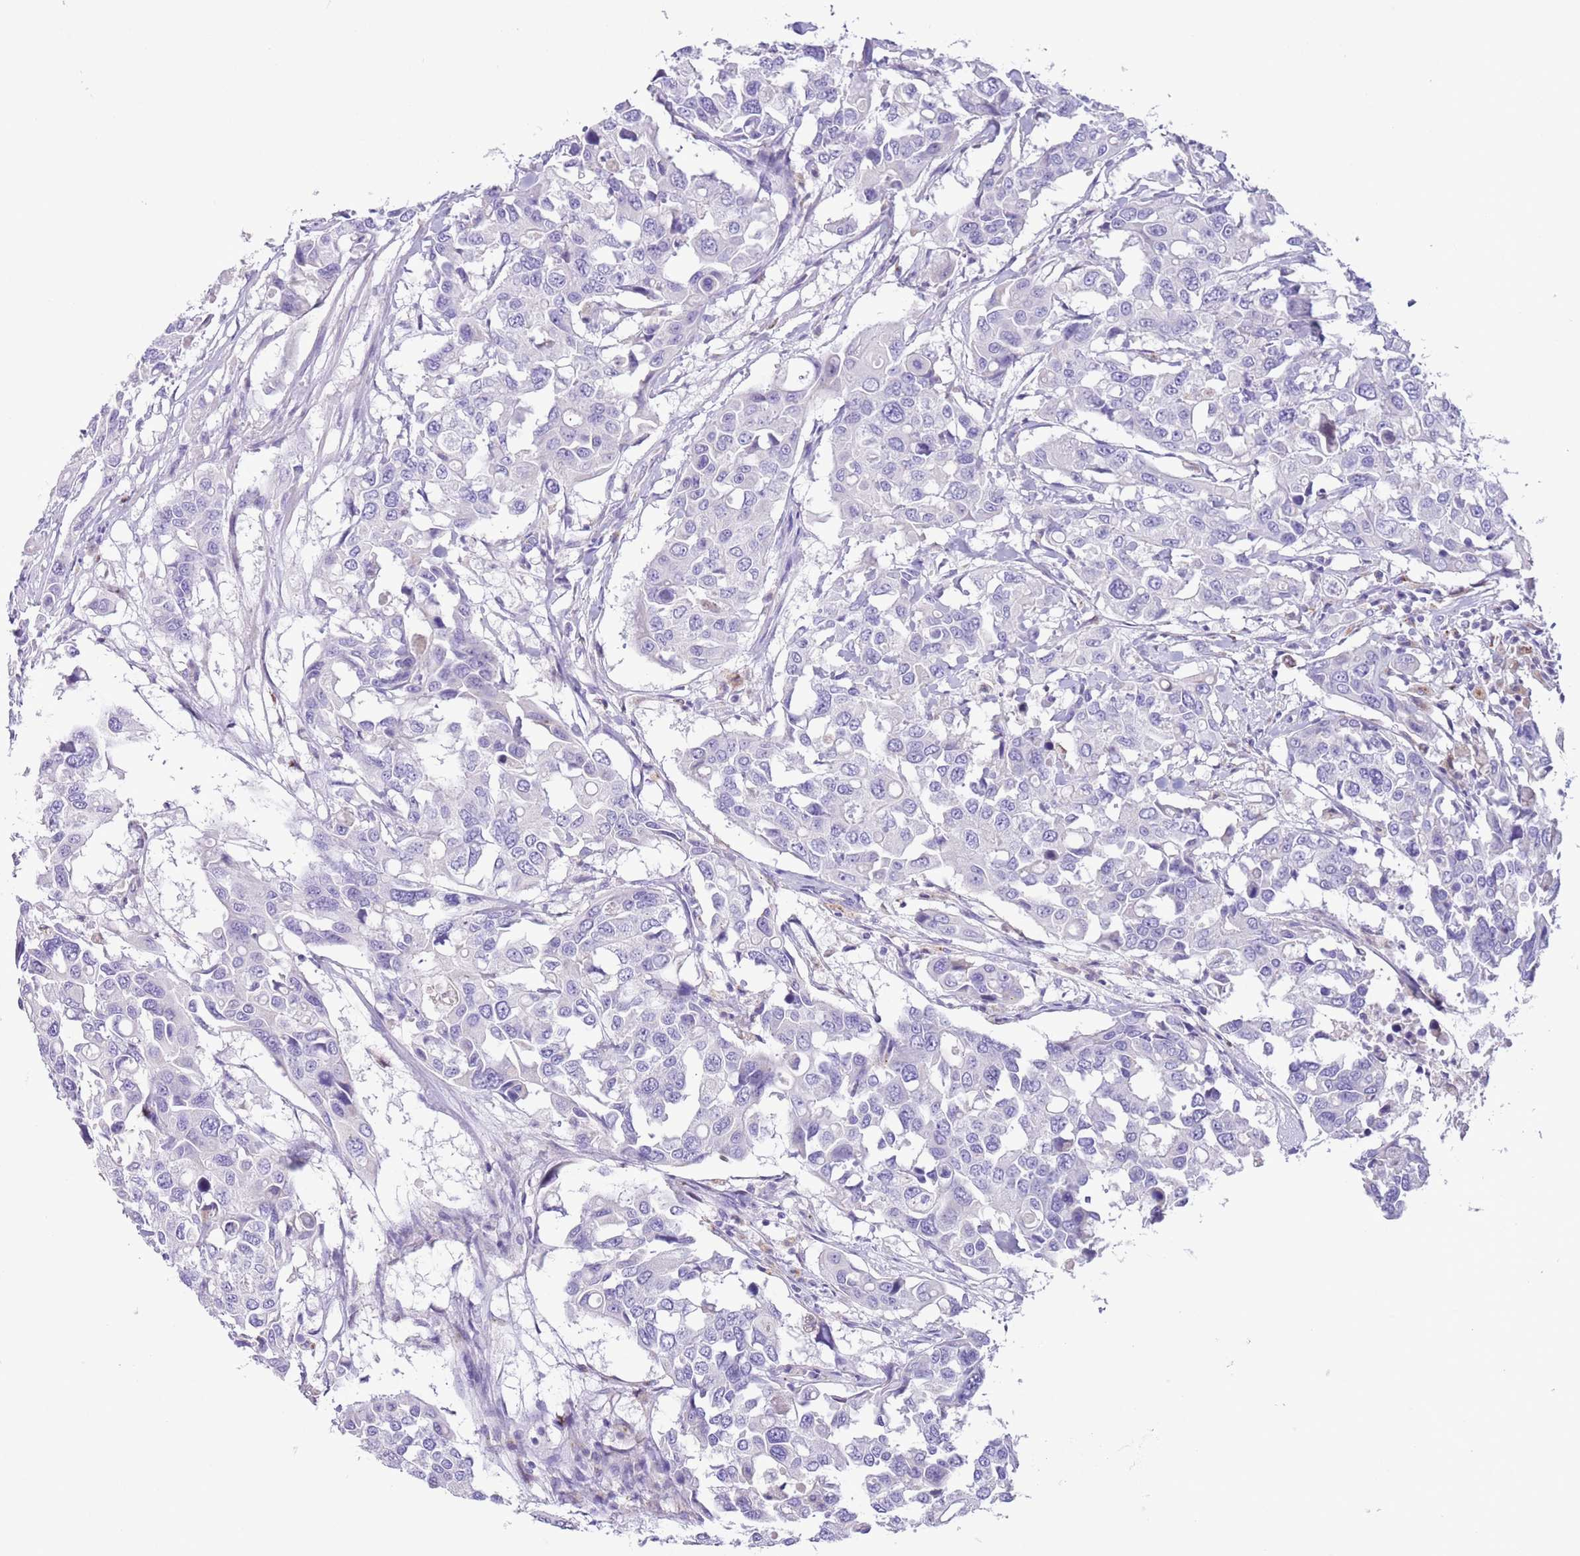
{"staining": {"intensity": "negative", "quantity": "none", "location": "none"}, "tissue": "colorectal cancer", "cell_type": "Tumor cells", "image_type": "cancer", "snomed": [{"axis": "morphology", "description": "Adenocarcinoma, NOS"}, {"axis": "topography", "description": "Colon"}], "caption": "Human colorectal cancer (adenocarcinoma) stained for a protein using immunohistochemistry reveals no expression in tumor cells.", "gene": "ZNF697", "patient": {"sex": "male", "age": 77}}